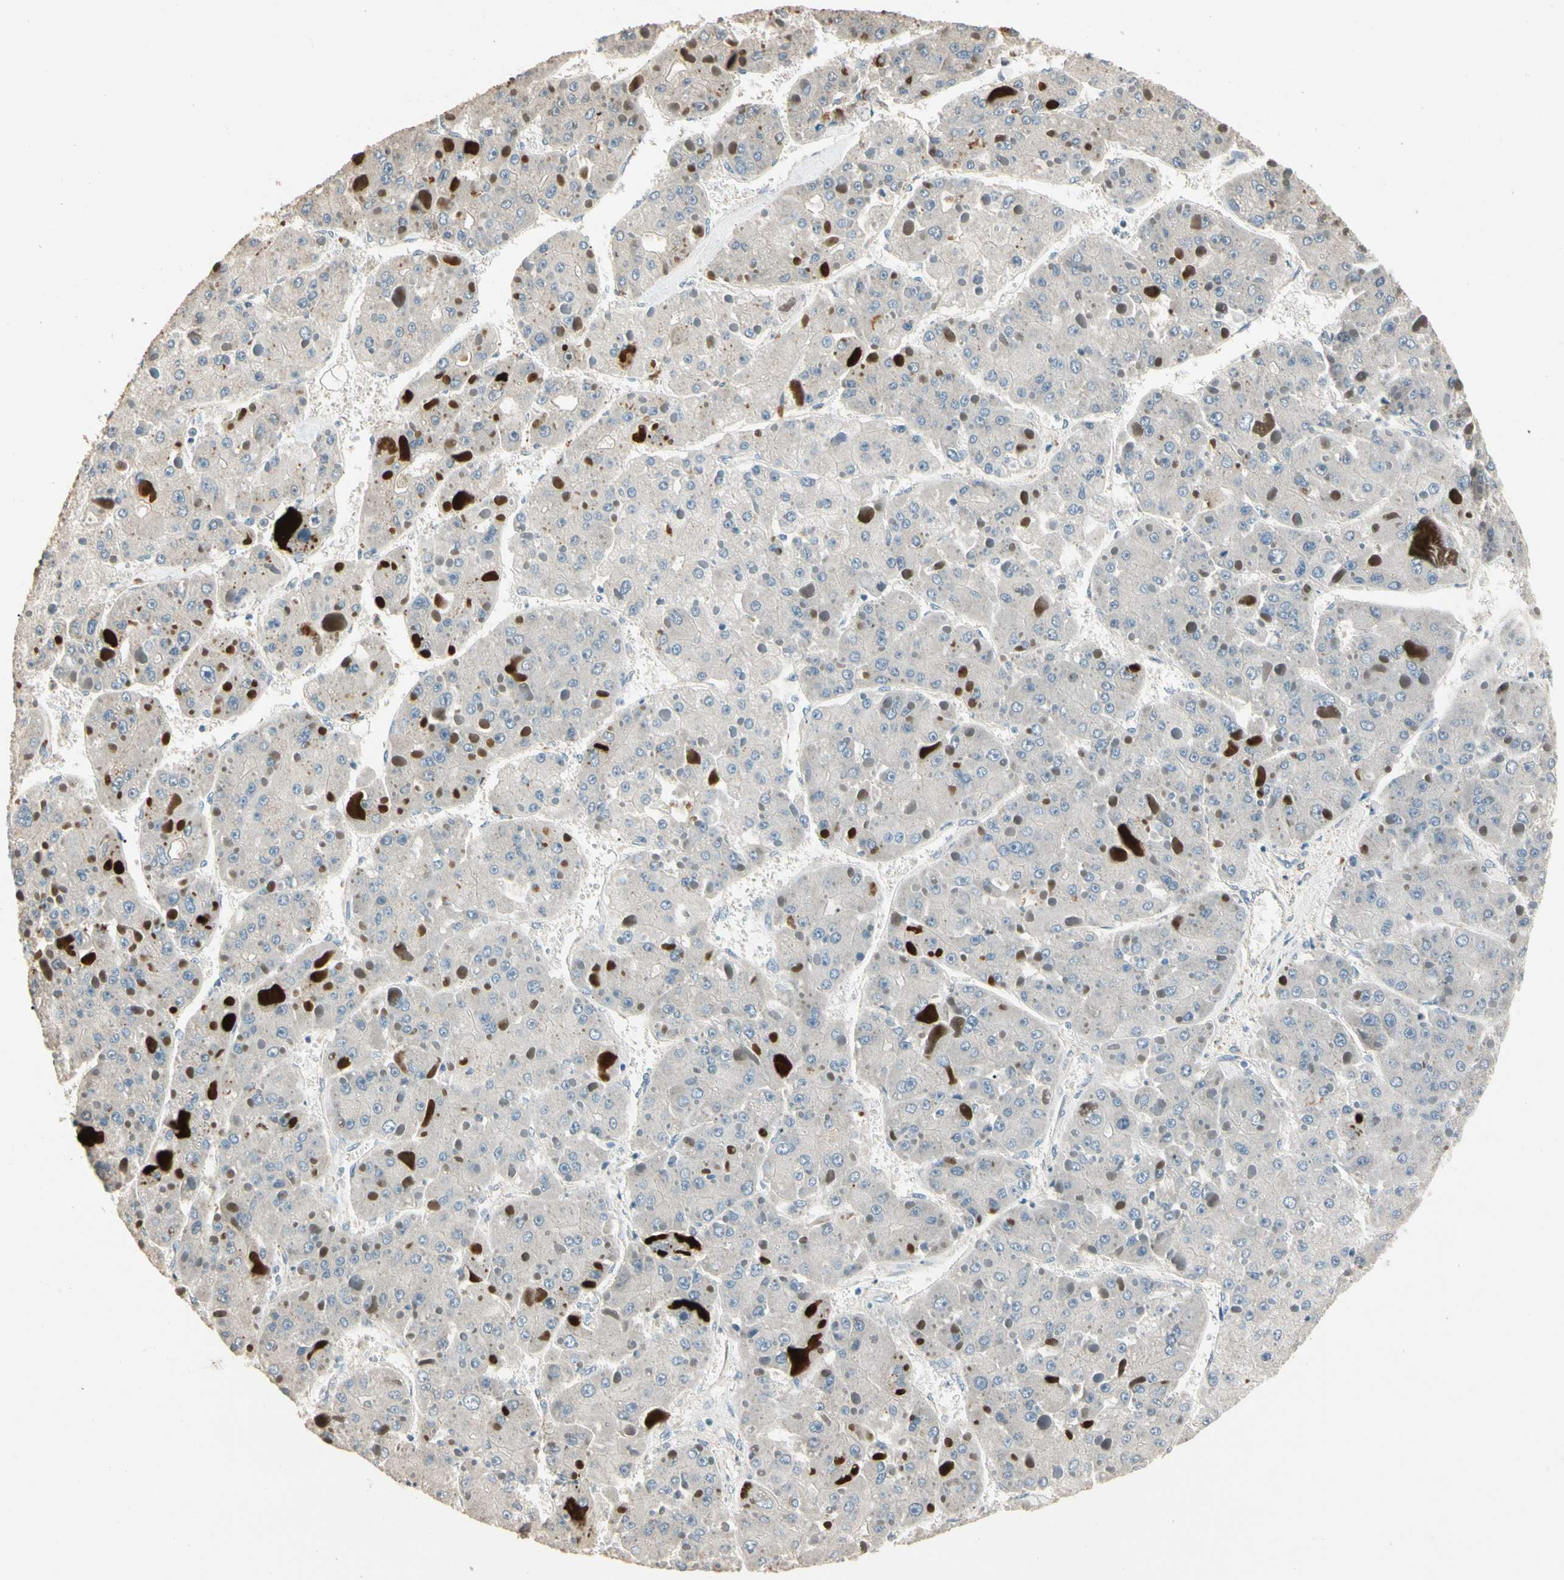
{"staining": {"intensity": "negative", "quantity": "none", "location": "none"}, "tissue": "liver cancer", "cell_type": "Tumor cells", "image_type": "cancer", "snomed": [{"axis": "morphology", "description": "Carcinoma, Hepatocellular, NOS"}, {"axis": "topography", "description": "Liver"}], "caption": "Micrograph shows no protein staining in tumor cells of liver cancer (hepatocellular carcinoma) tissue.", "gene": "CDH6", "patient": {"sex": "female", "age": 73}}